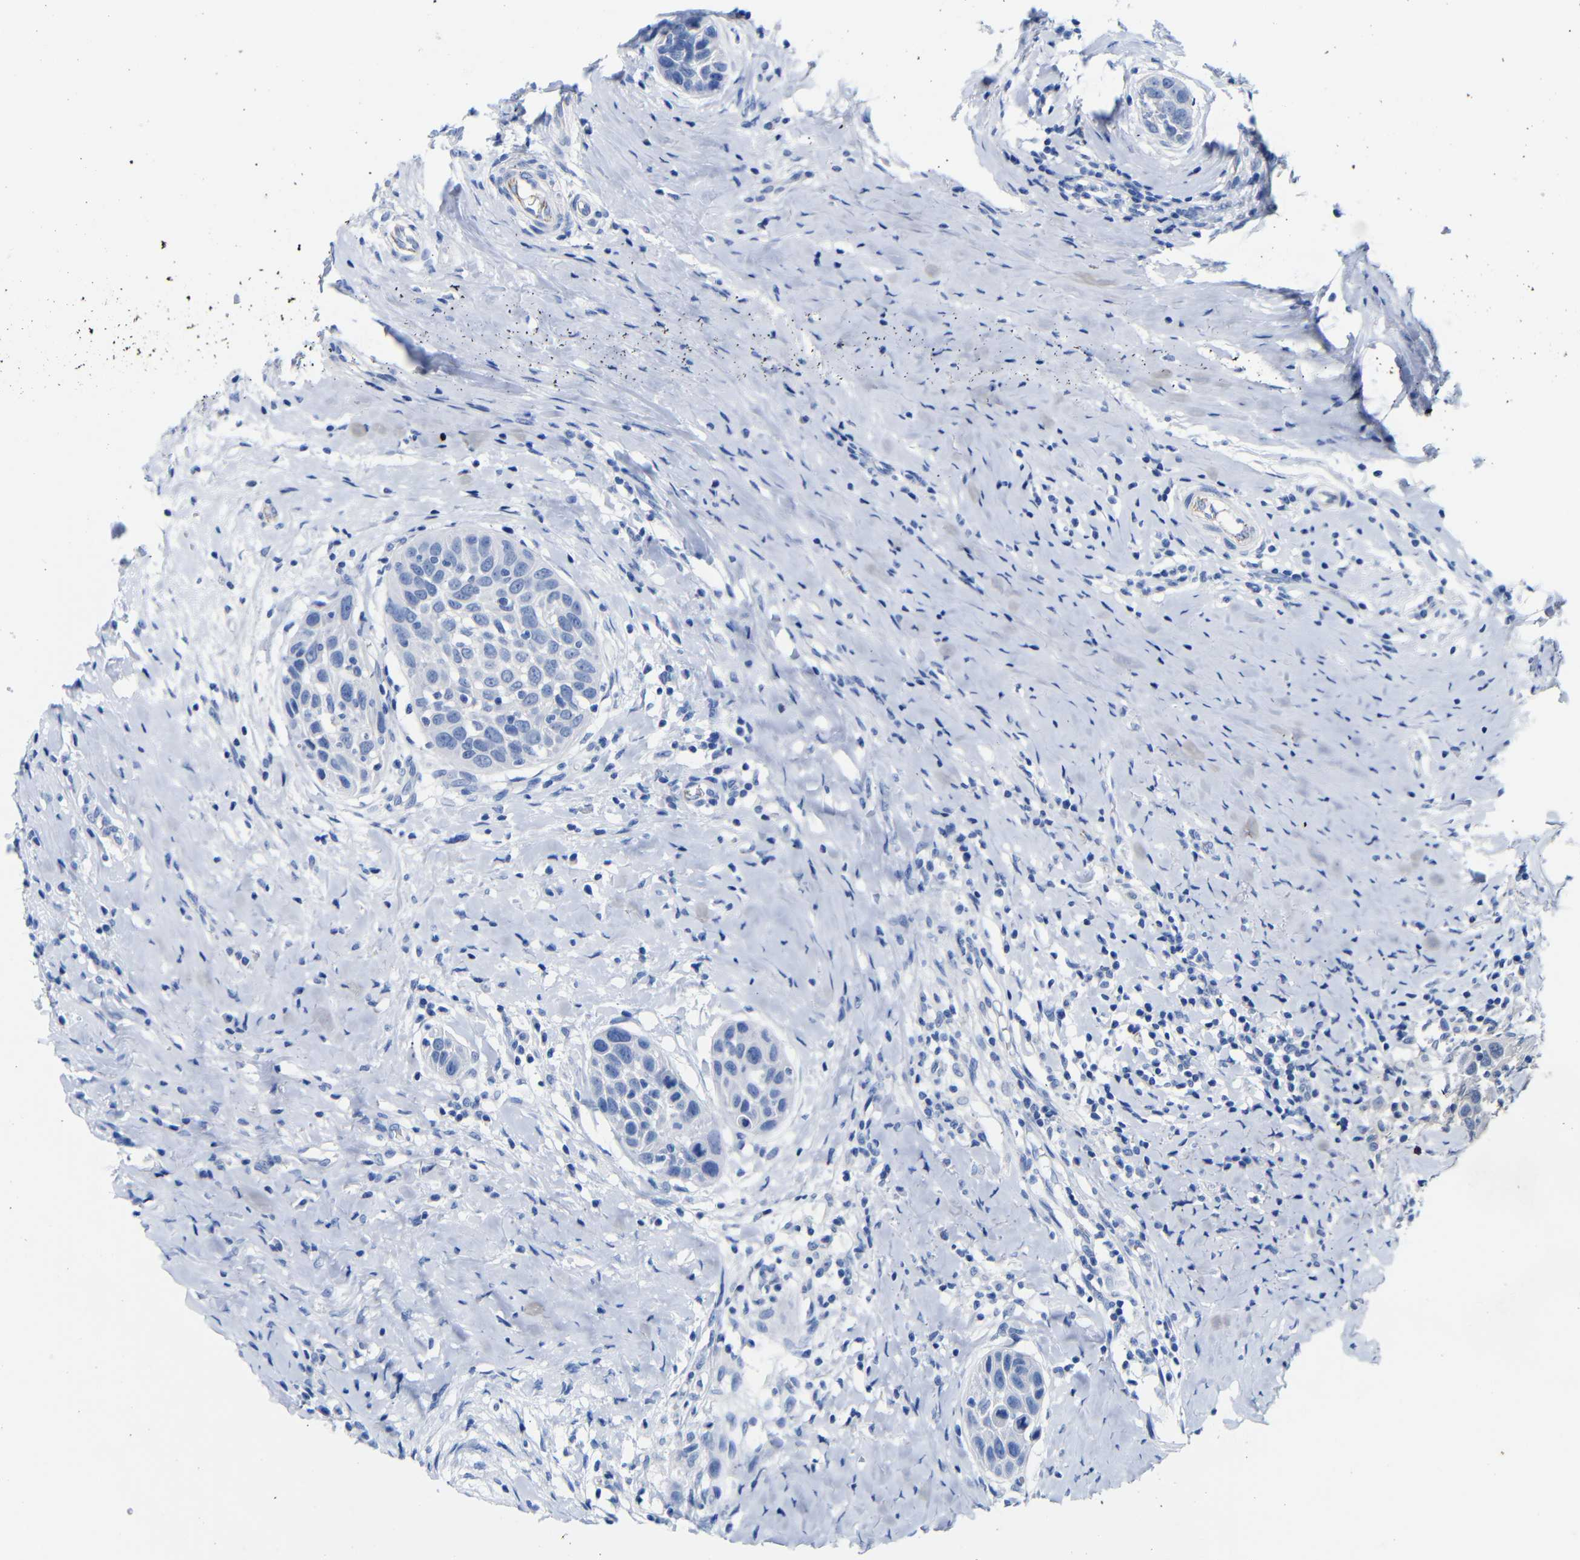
{"staining": {"intensity": "negative", "quantity": "none", "location": "none"}, "tissue": "head and neck cancer", "cell_type": "Tumor cells", "image_type": "cancer", "snomed": [{"axis": "morphology", "description": "Normal tissue, NOS"}, {"axis": "morphology", "description": "Squamous cell carcinoma, NOS"}, {"axis": "topography", "description": "Oral tissue"}, {"axis": "topography", "description": "Head-Neck"}], "caption": "This histopathology image is of squamous cell carcinoma (head and neck) stained with IHC to label a protein in brown with the nuclei are counter-stained blue. There is no positivity in tumor cells.", "gene": "CGNL1", "patient": {"sex": "female", "age": 50}}